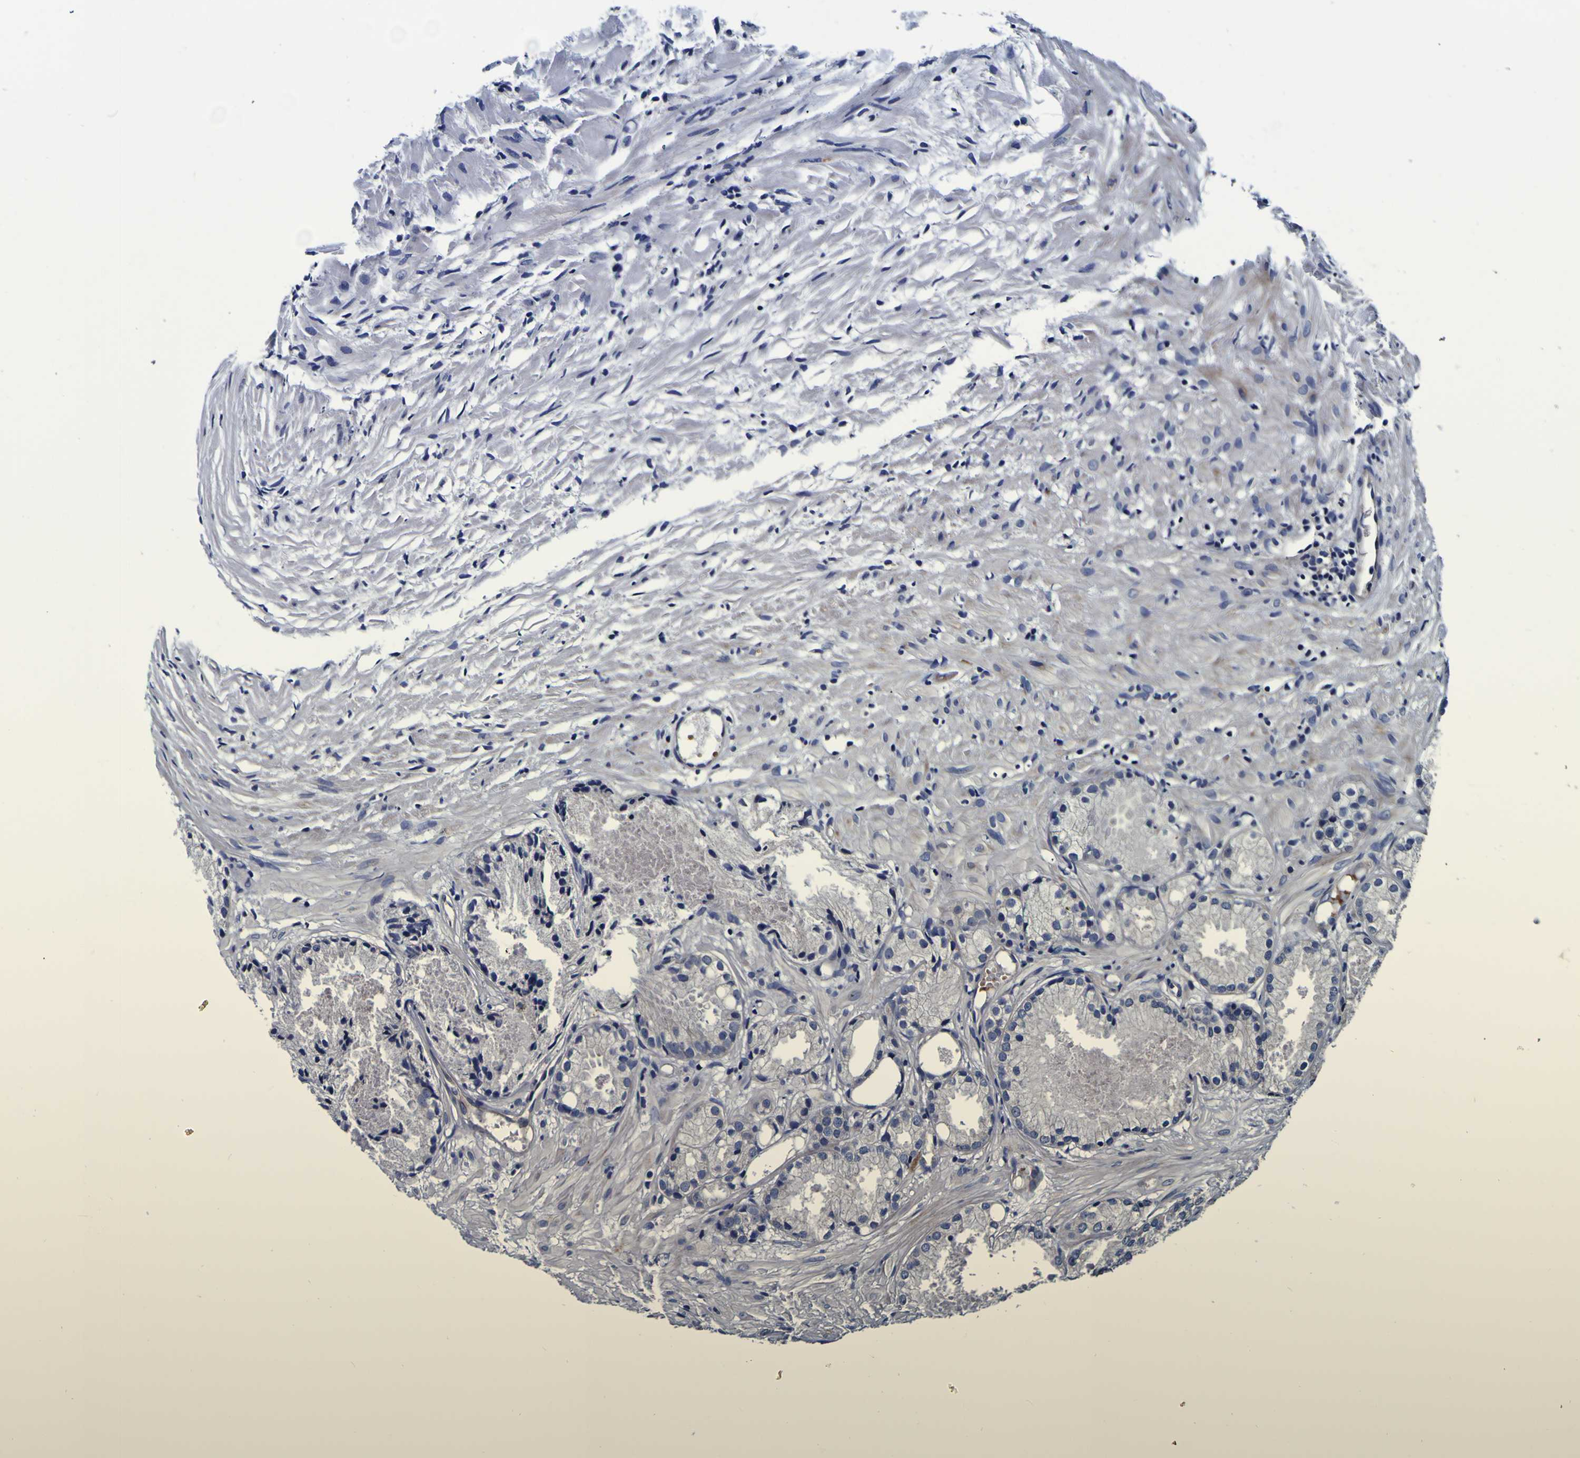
{"staining": {"intensity": "negative", "quantity": "none", "location": "none"}, "tissue": "prostate cancer", "cell_type": "Tumor cells", "image_type": "cancer", "snomed": [{"axis": "morphology", "description": "Adenocarcinoma, Low grade"}, {"axis": "topography", "description": "Prostate"}], "caption": "A micrograph of prostate low-grade adenocarcinoma stained for a protein demonstrates no brown staining in tumor cells.", "gene": "PDLIM4", "patient": {"sex": "male", "age": 72}}